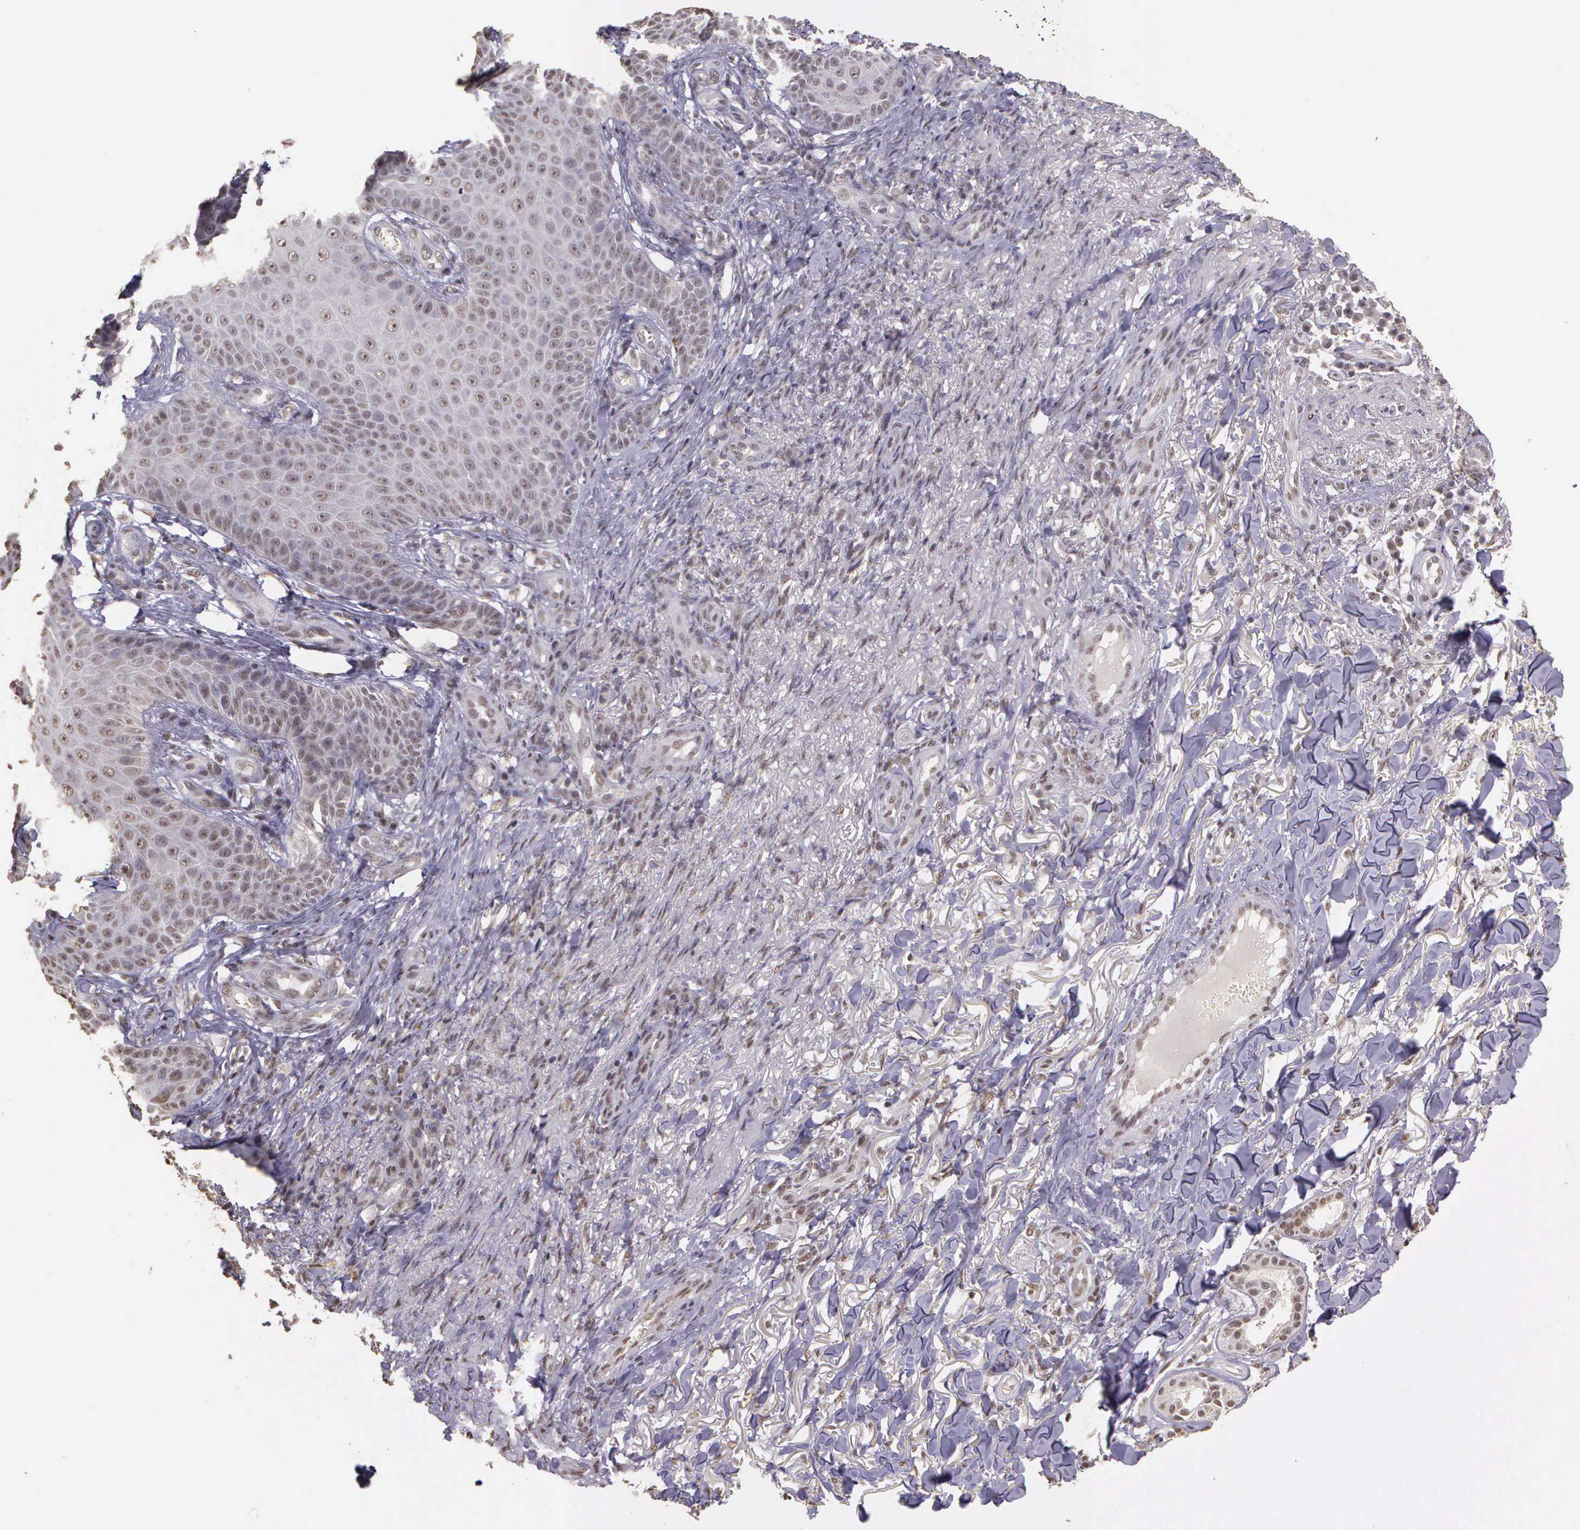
{"staining": {"intensity": "negative", "quantity": "none", "location": "none"}, "tissue": "skin cancer", "cell_type": "Tumor cells", "image_type": "cancer", "snomed": [{"axis": "morphology", "description": "Basal cell carcinoma"}, {"axis": "topography", "description": "Skin"}], "caption": "This is an immunohistochemistry photomicrograph of skin cancer (basal cell carcinoma). There is no staining in tumor cells.", "gene": "ARMCX5", "patient": {"sex": "male", "age": 81}}